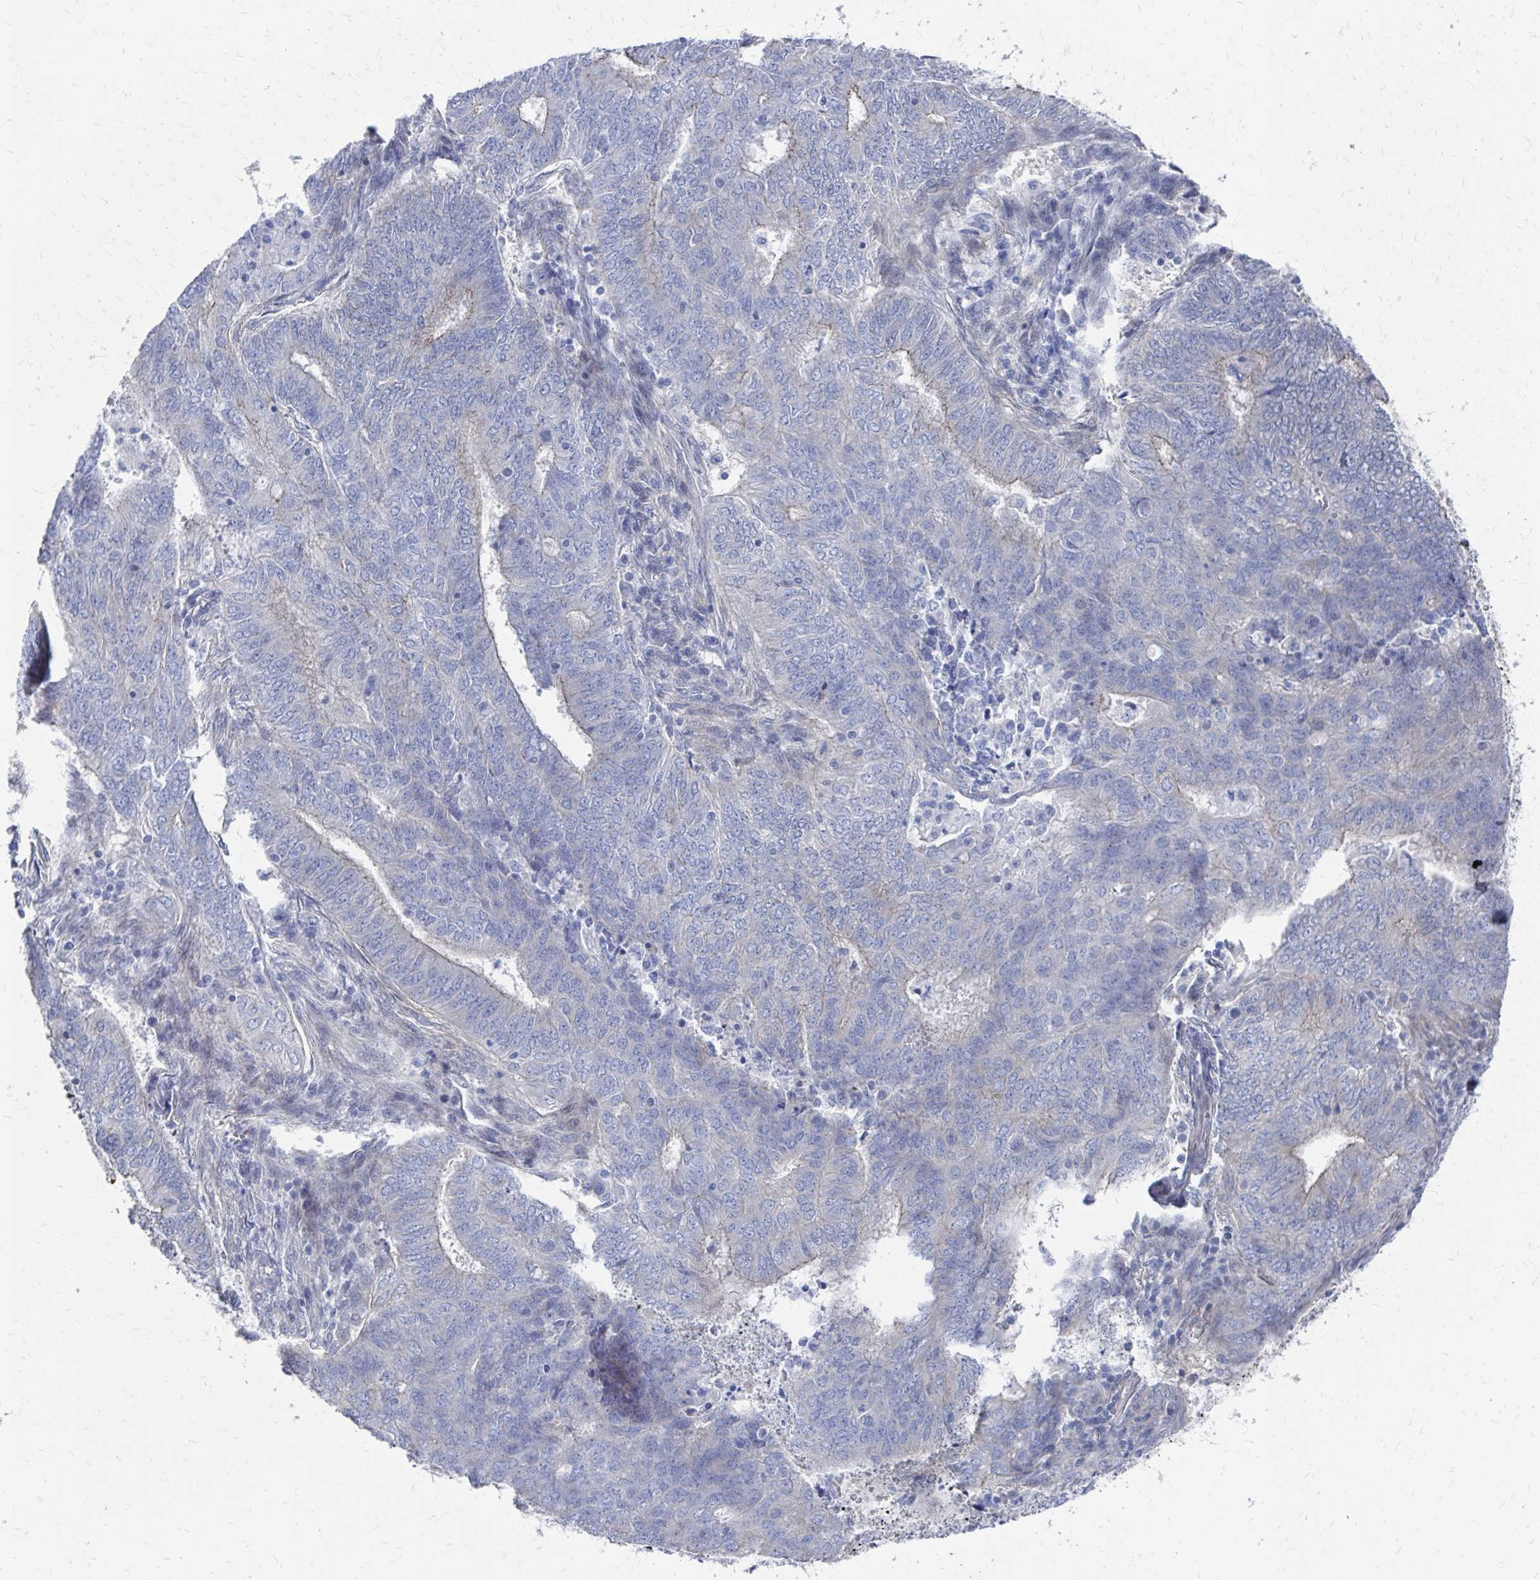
{"staining": {"intensity": "negative", "quantity": "none", "location": "none"}, "tissue": "endometrial cancer", "cell_type": "Tumor cells", "image_type": "cancer", "snomed": [{"axis": "morphology", "description": "Adenocarcinoma, NOS"}, {"axis": "topography", "description": "Endometrium"}], "caption": "The IHC histopathology image has no significant expression in tumor cells of endometrial cancer (adenocarcinoma) tissue. (Immunohistochemistry, brightfield microscopy, high magnification).", "gene": "PLEKHG7", "patient": {"sex": "female", "age": 62}}